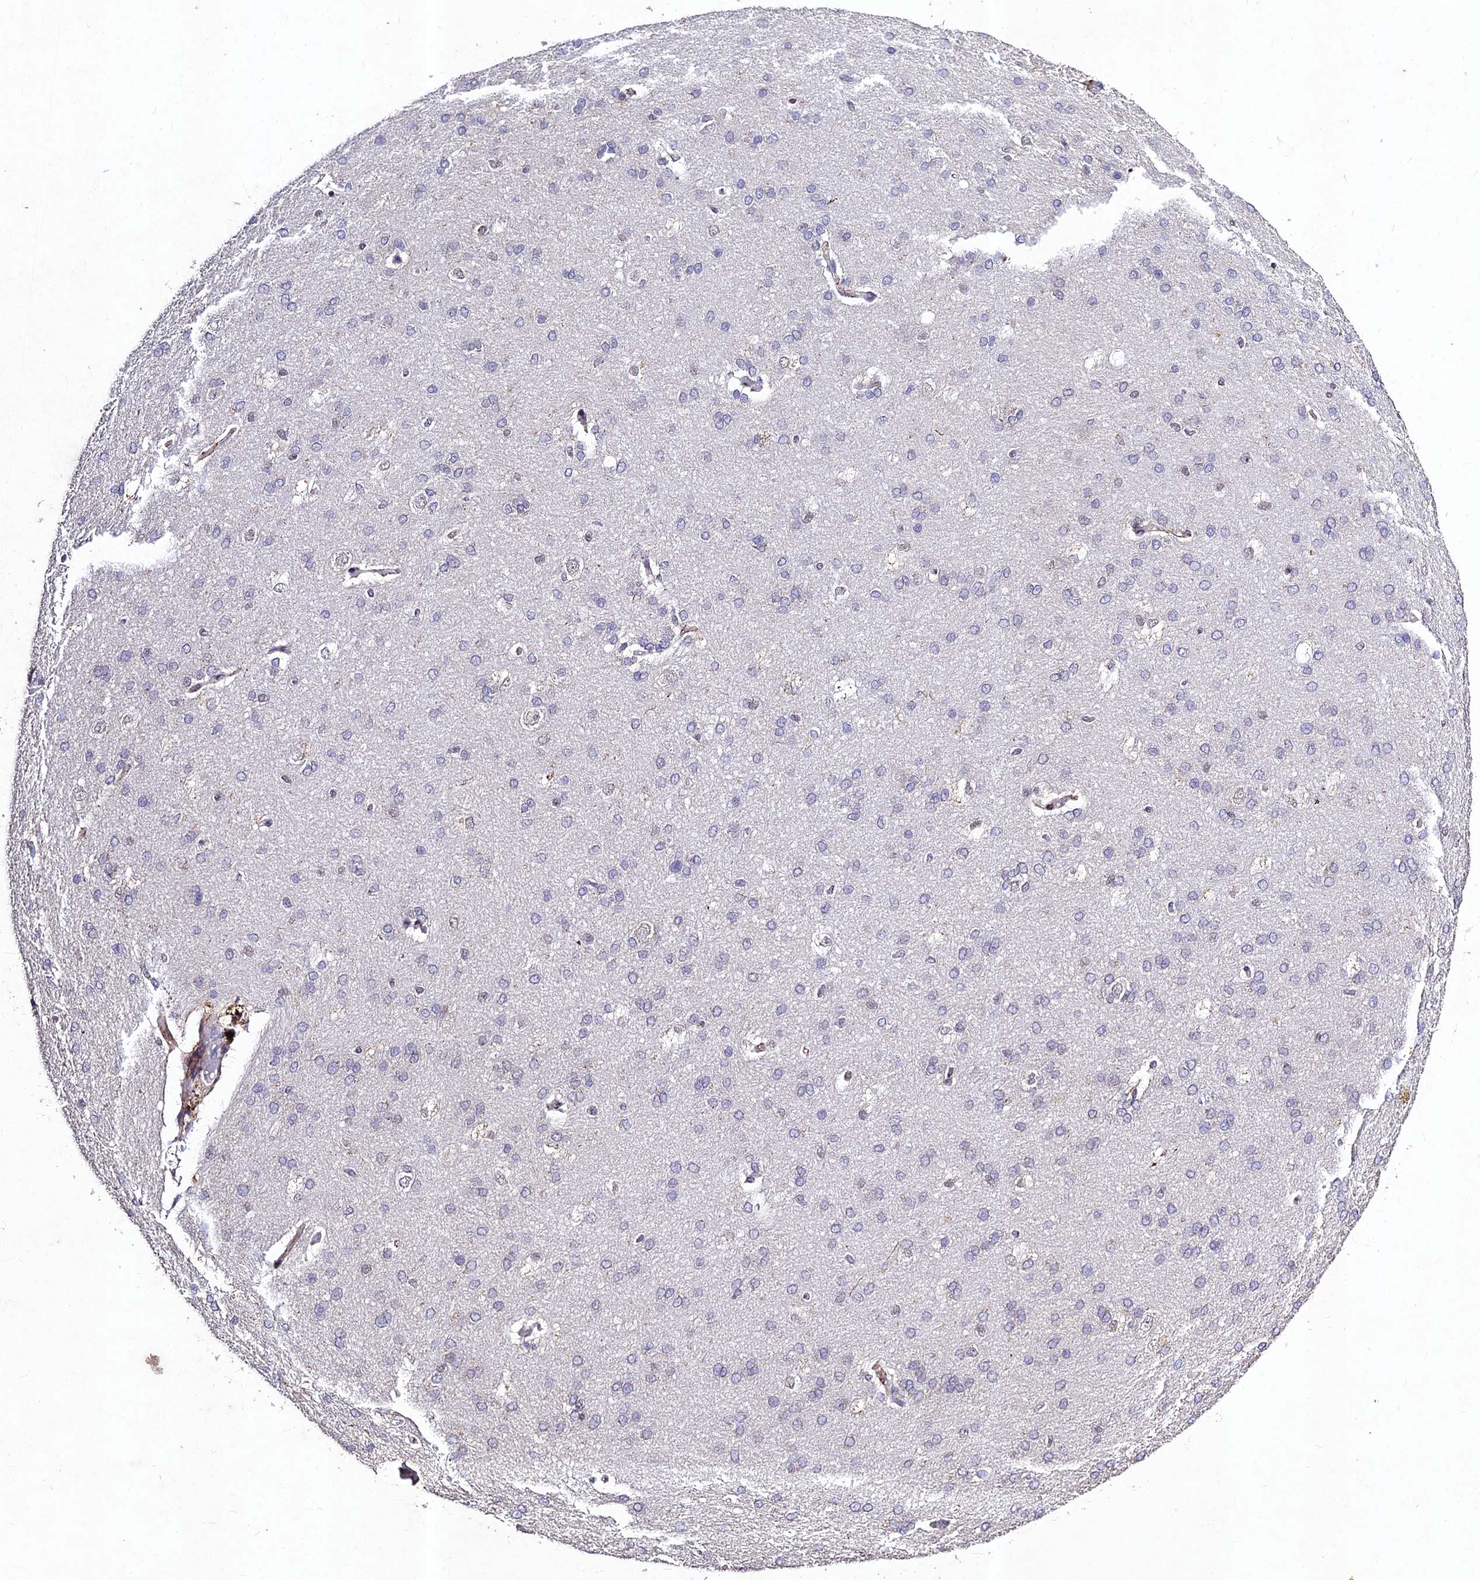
{"staining": {"intensity": "negative", "quantity": "none", "location": "none"}, "tissue": "cerebral cortex", "cell_type": "Endothelial cells", "image_type": "normal", "snomed": [{"axis": "morphology", "description": "Normal tissue, NOS"}, {"axis": "topography", "description": "Cerebral cortex"}], "caption": "The IHC photomicrograph has no significant staining in endothelial cells of cerebral cortex. (Brightfield microscopy of DAB (3,3'-diaminobenzidine) immunohistochemistry at high magnification).", "gene": "RAVER1", "patient": {"sex": "male", "age": 62}}